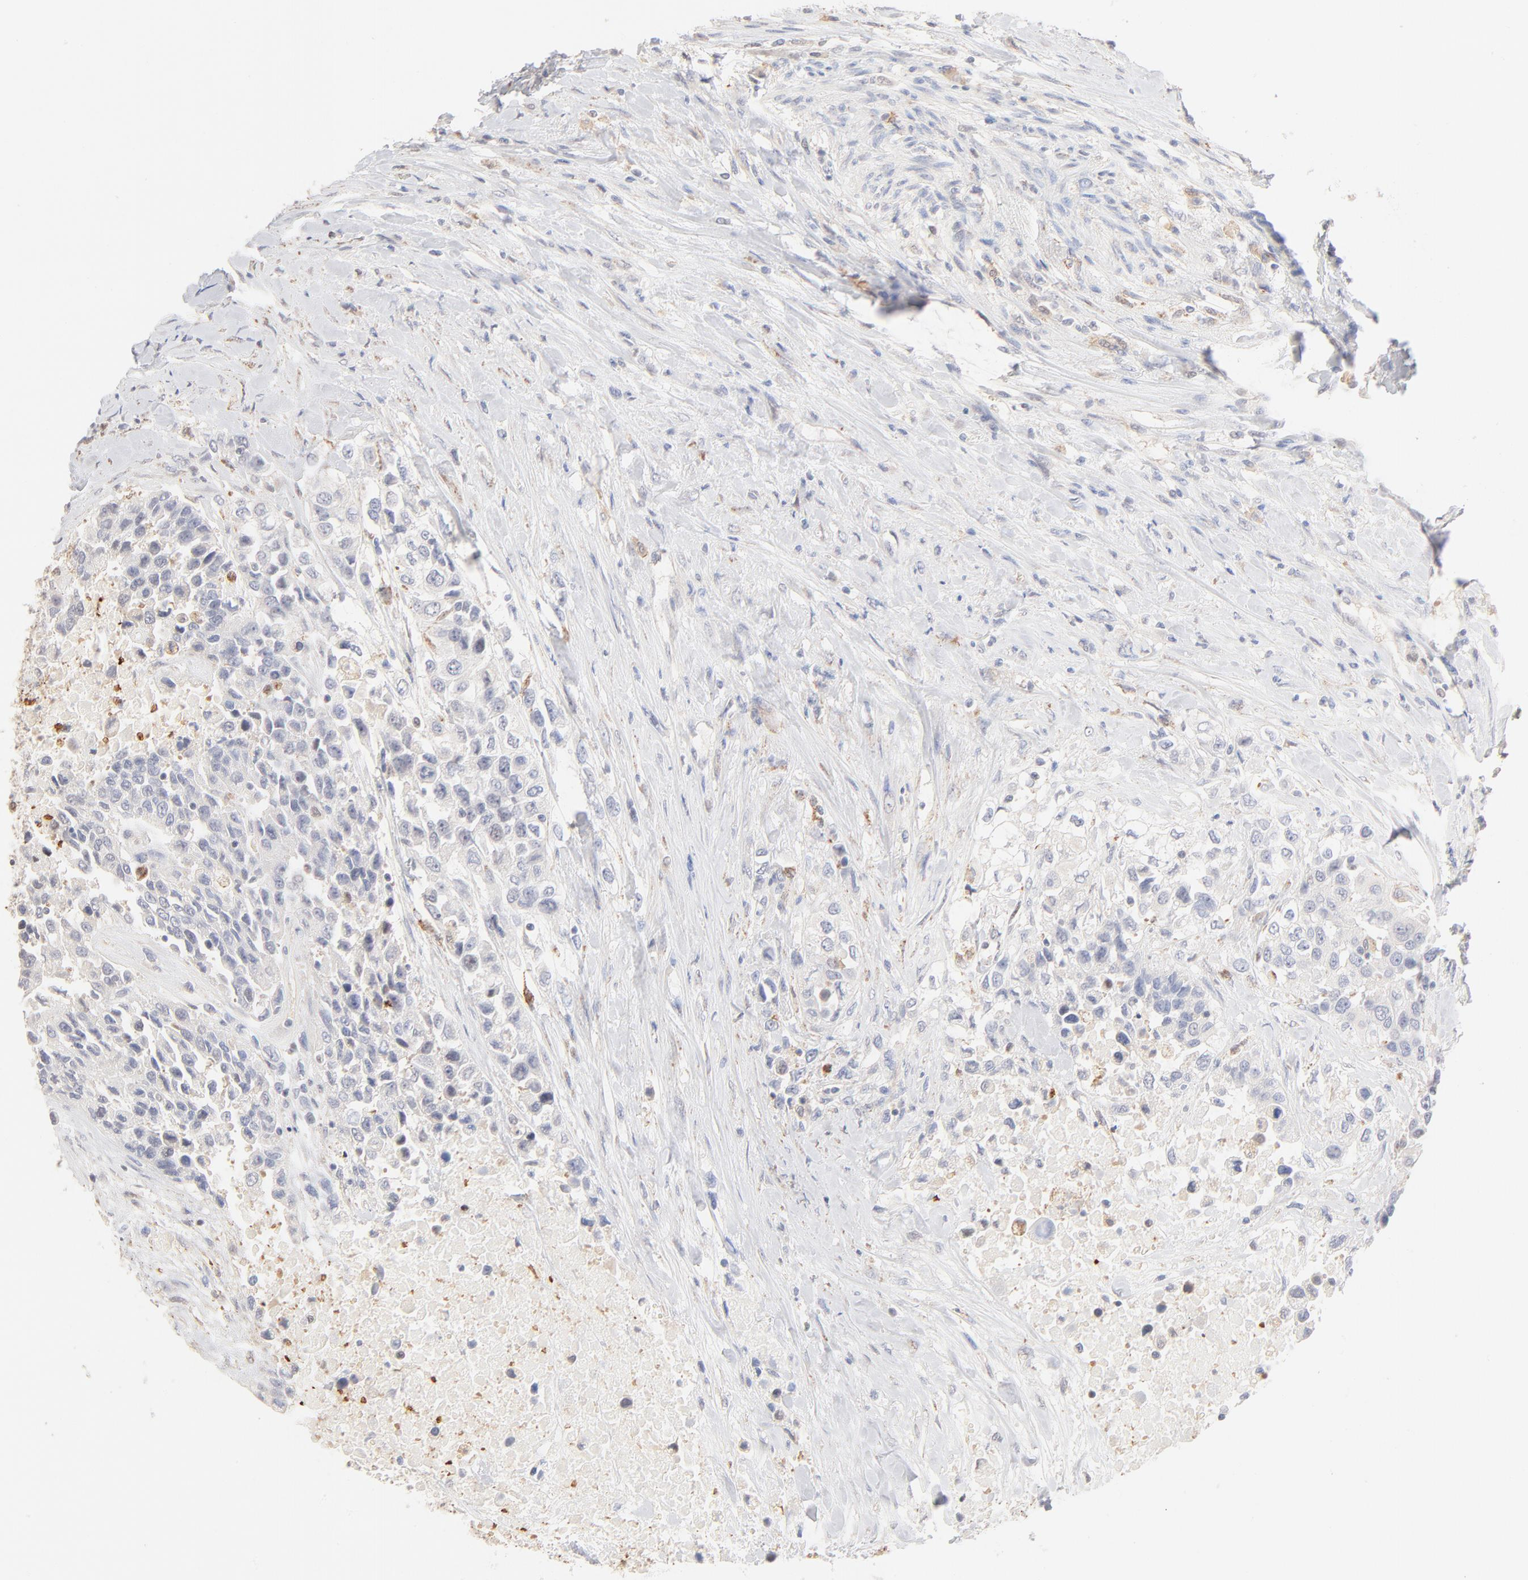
{"staining": {"intensity": "negative", "quantity": "none", "location": "none"}, "tissue": "urothelial cancer", "cell_type": "Tumor cells", "image_type": "cancer", "snomed": [{"axis": "morphology", "description": "Urothelial carcinoma, High grade"}, {"axis": "topography", "description": "Urinary bladder"}], "caption": "An immunohistochemistry image of urothelial carcinoma (high-grade) is shown. There is no staining in tumor cells of urothelial carcinoma (high-grade). (Stains: DAB (3,3'-diaminobenzidine) IHC with hematoxylin counter stain, Microscopy: brightfield microscopy at high magnification).", "gene": "SPTB", "patient": {"sex": "female", "age": 80}}